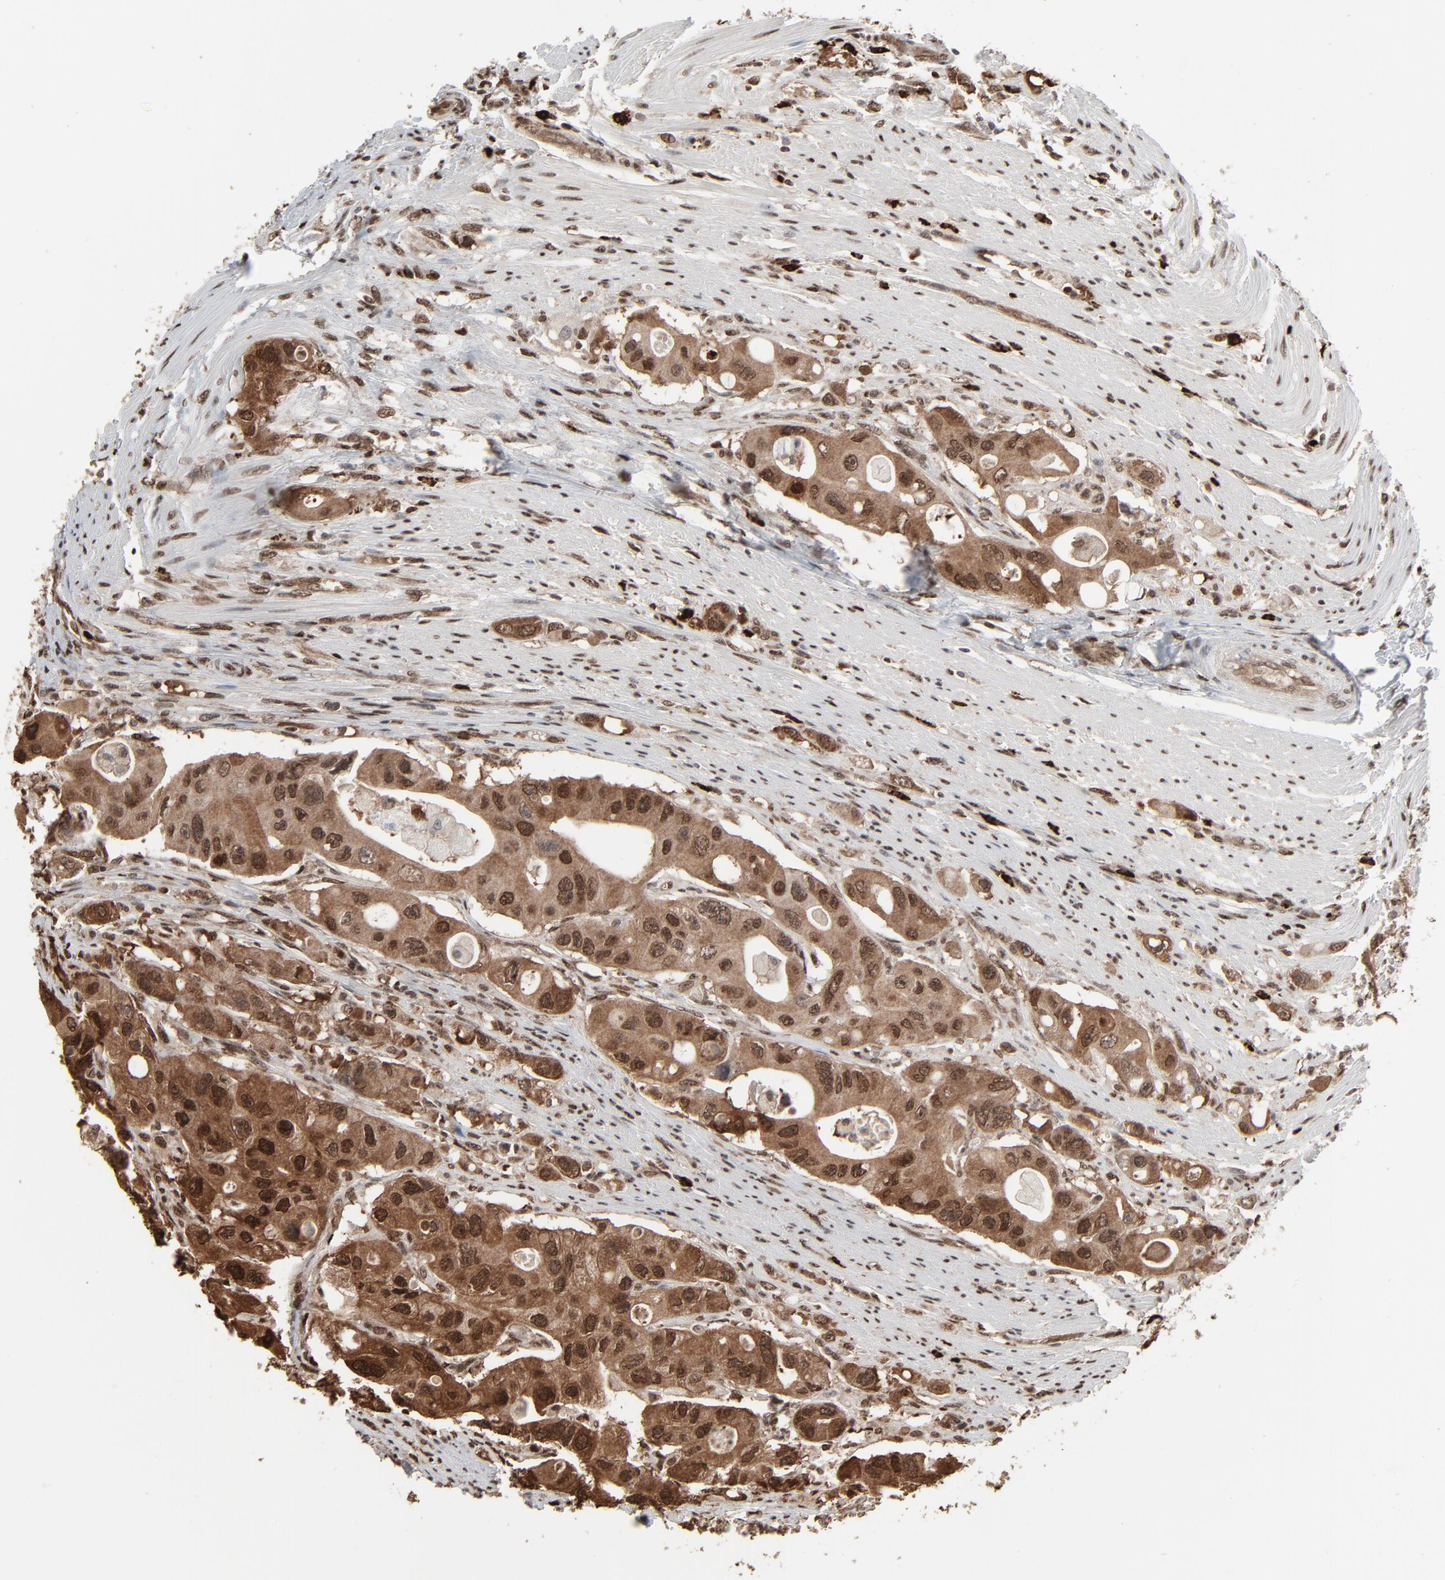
{"staining": {"intensity": "strong", "quantity": ">75%", "location": "cytoplasmic/membranous,nuclear"}, "tissue": "colorectal cancer", "cell_type": "Tumor cells", "image_type": "cancer", "snomed": [{"axis": "morphology", "description": "Adenocarcinoma, NOS"}, {"axis": "topography", "description": "Colon"}], "caption": "The immunohistochemical stain shows strong cytoplasmic/membranous and nuclear expression in tumor cells of colorectal cancer (adenocarcinoma) tissue.", "gene": "MEIS2", "patient": {"sex": "female", "age": 46}}